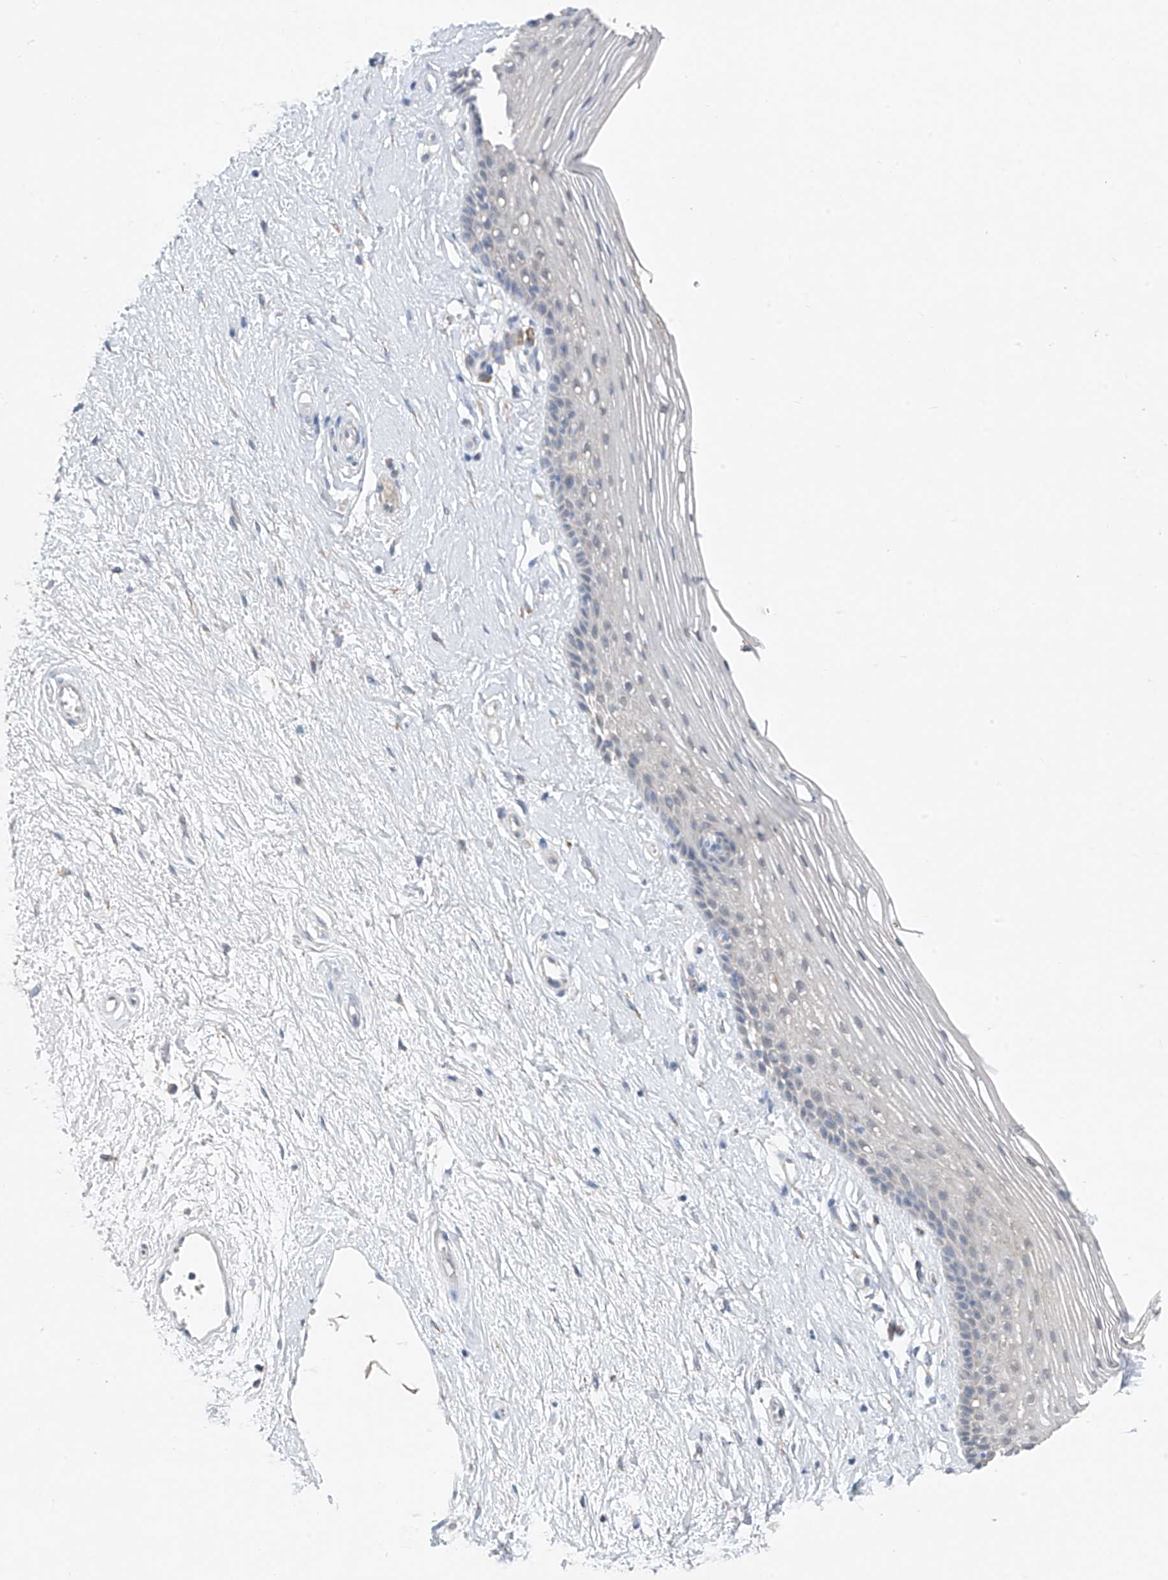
{"staining": {"intensity": "negative", "quantity": "none", "location": "none"}, "tissue": "vagina", "cell_type": "Squamous epithelial cells", "image_type": "normal", "snomed": [{"axis": "morphology", "description": "Normal tissue, NOS"}, {"axis": "topography", "description": "Vagina"}], "caption": "This micrograph is of normal vagina stained with immunohistochemistry to label a protein in brown with the nuclei are counter-stained blue. There is no staining in squamous epithelial cells.", "gene": "CYP4V2", "patient": {"sex": "female", "age": 46}}